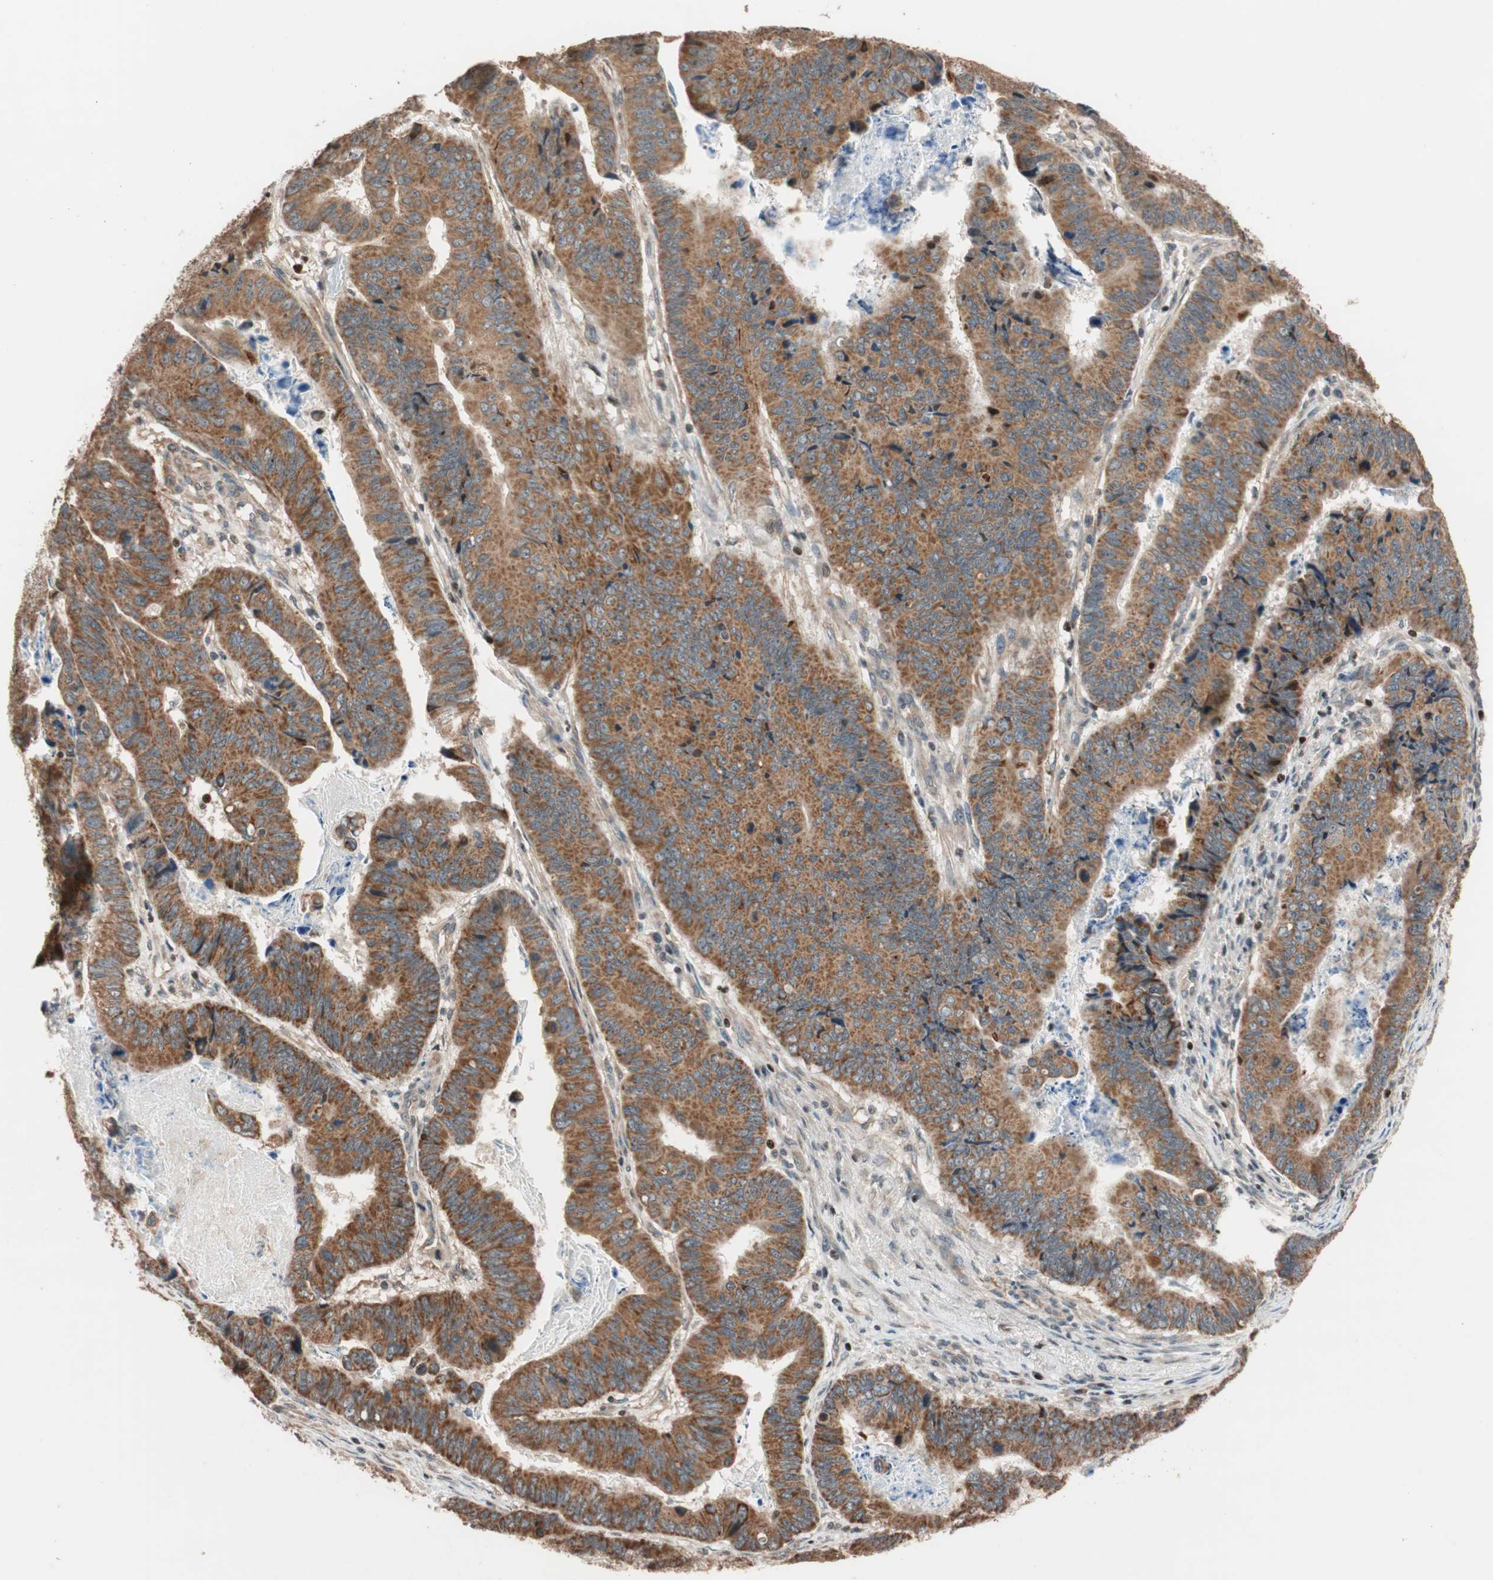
{"staining": {"intensity": "moderate", "quantity": ">75%", "location": "cytoplasmic/membranous"}, "tissue": "stomach cancer", "cell_type": "Tumor cells", "image_type": "cancer", "snomed": [{"axis": "morphology", "description": "Adenocarcinoma, NOS"}, {"axis": "topography", "description": "Stomach, lower"}], "caption": "Moderate cytoplasmic/membranous staining for a protein is present in about >75% of tumor cells of stomach cancer (adenocarcinoma) using IHC.", "gene": "HECW1", "patient": {"sex": "male", "age": 77}}